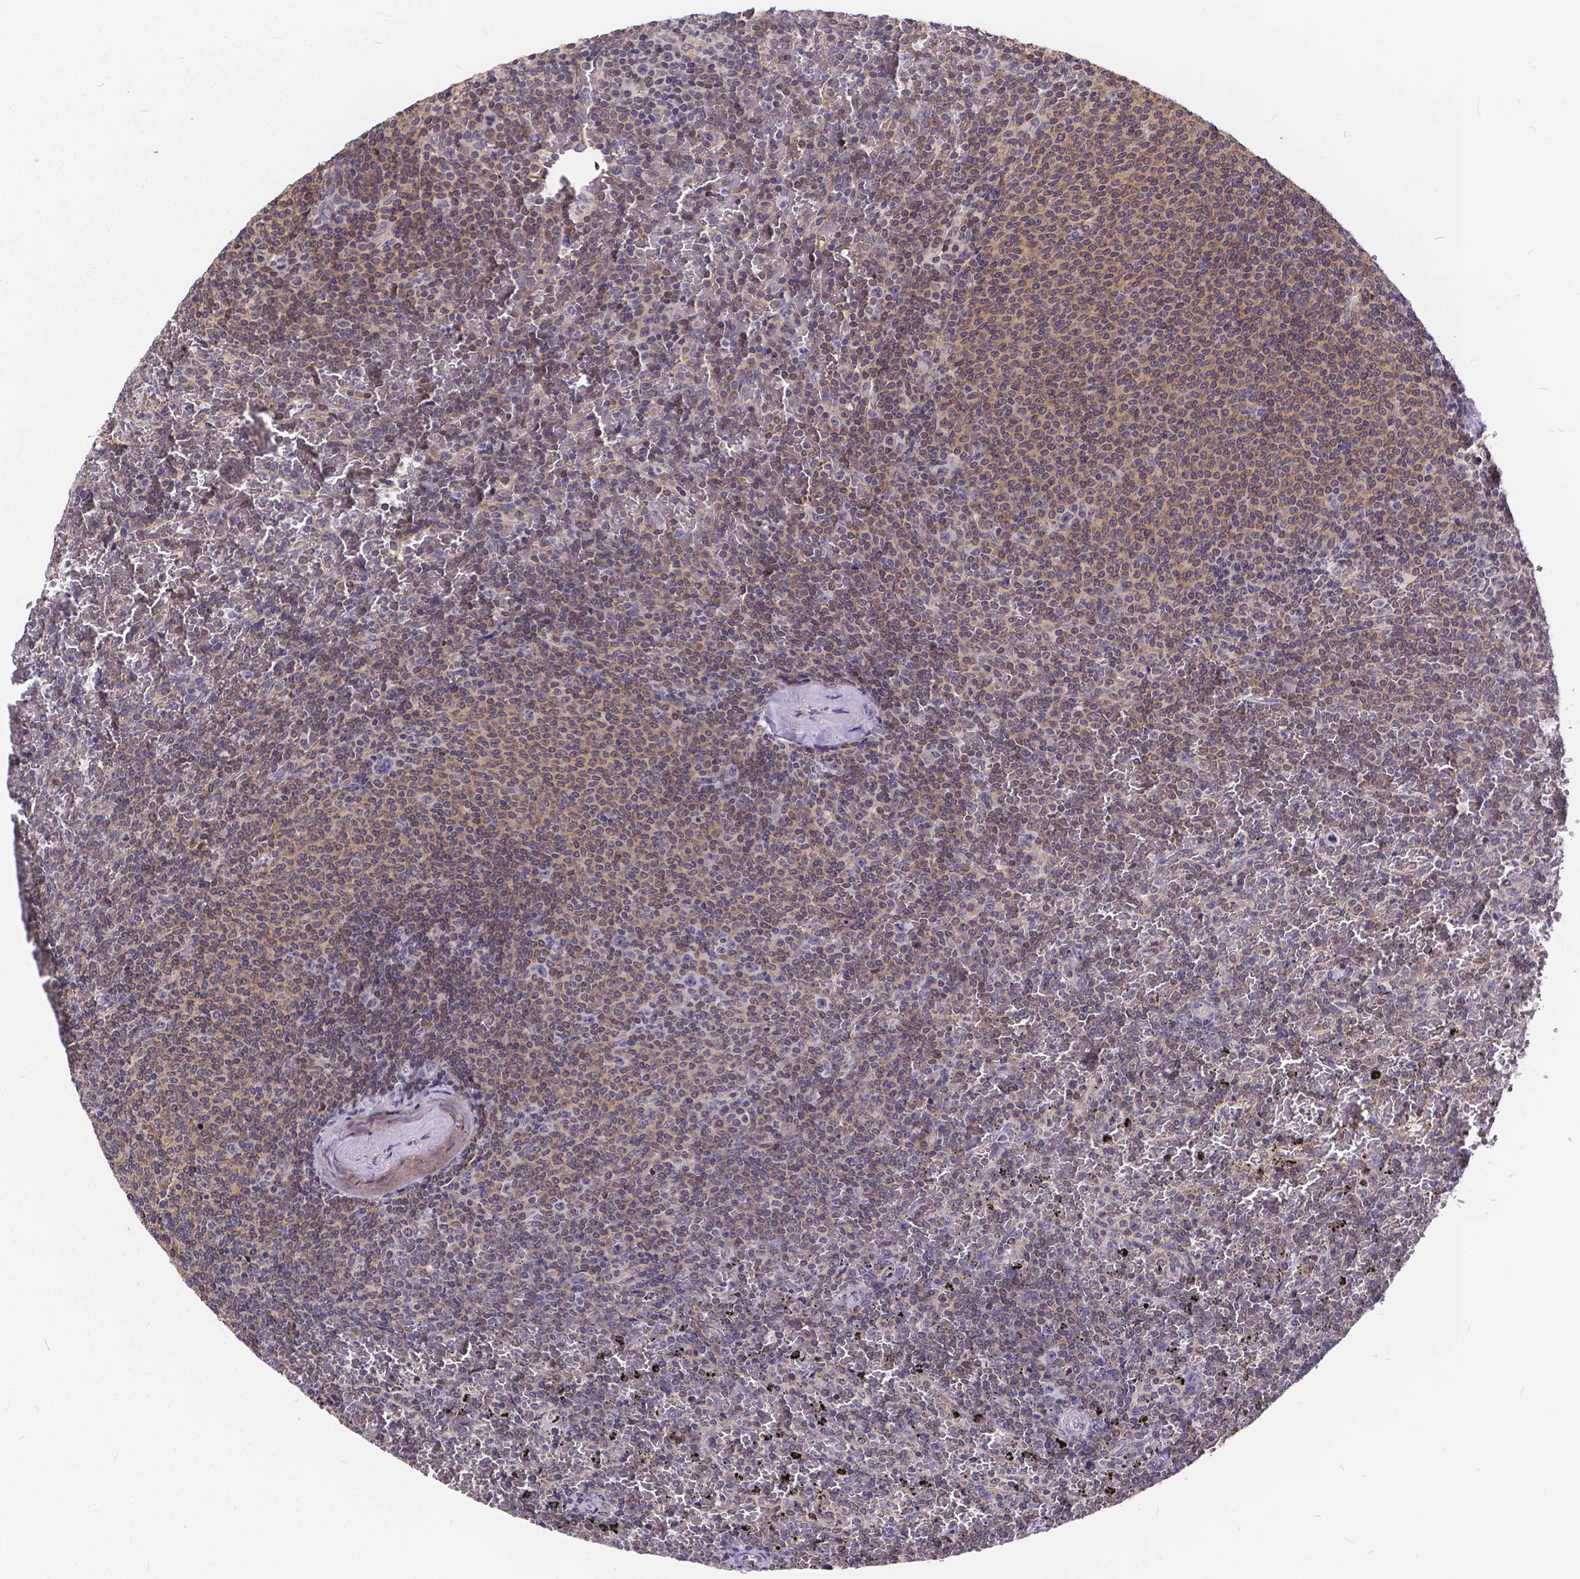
{"staining": {"intensity": "weak", "quantity": "<25%", "location": "cytoplasmic/membranous"}, "tissue": "lymphoma", "cell_type": "Tumor cells", "image_type": "cancer", "snomed": [{"axis": "morphology", "description": "Malignant lymphoma, non-Hodgkin's type, Low grade"}, {"axis": "topography", "description": "Spleen"}], "caption": "Tumor cells show no significant staining in low-grade malignant lymphoma, non-Hodgkin's type. (DAB (3,3'-diaminobenzidine) IHC visualized using brightfield microscopy, high magnification).", "gene": "GLRB", "patient": {"sex": "female", "age": 77}}